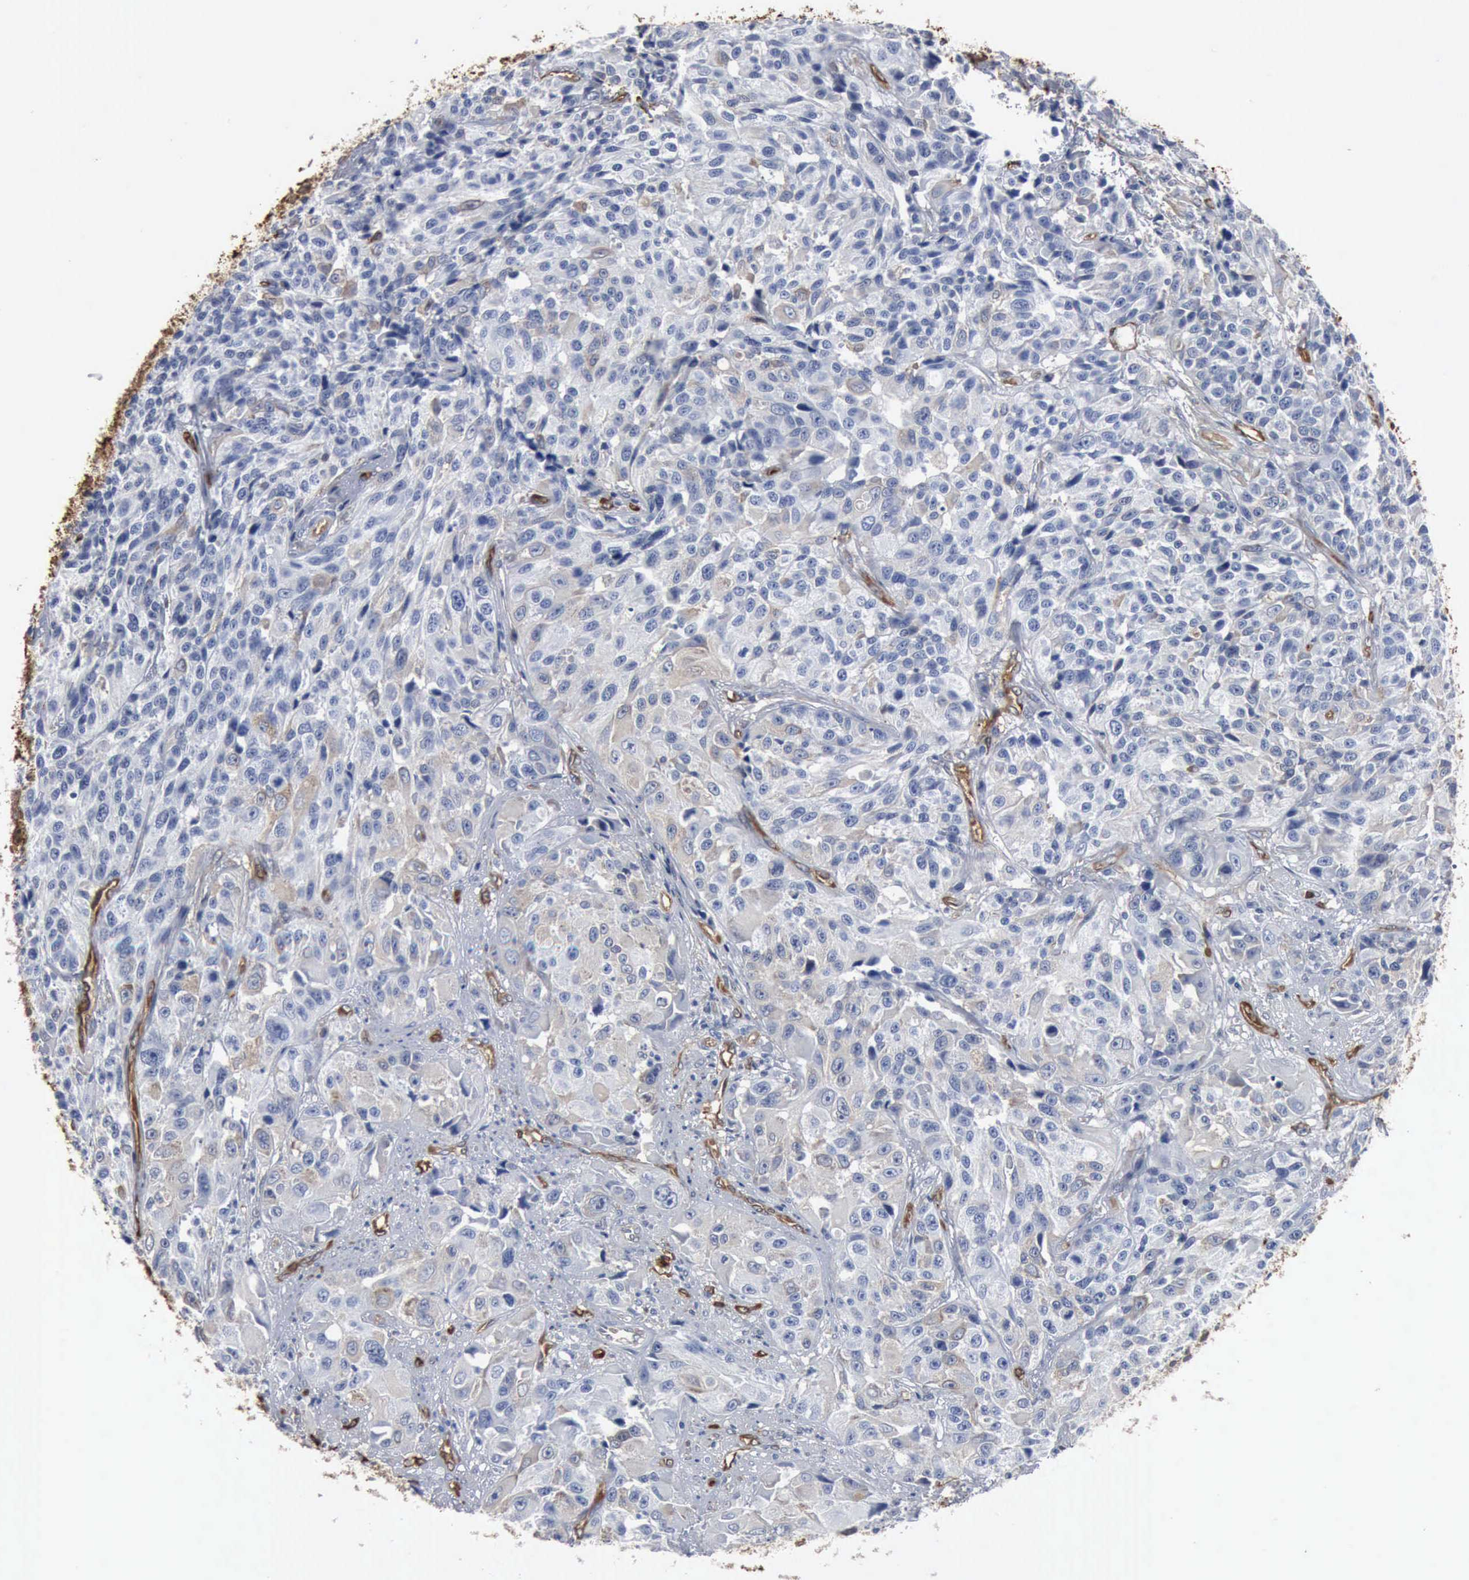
{"staining": {"intensity": "negative", "quantity": "none", "location": "none"}, "tissue": "urothelial cancer", "cell_type": "Tumor cells", "image_type": "cancer", "snomed": [{"axis": "morphology", "description": "Urothelial carcinoma, High grade"}, {"axis": "topography", "description": "Urinary bladder"}], "caption": "An immunohistochemistry histopathology image of urothelial cancer is shown. There is no staining in tumor cells of urothelial cancer.", "gene": "FSCN1", "patient": {"sex": "female", "age": 81}}